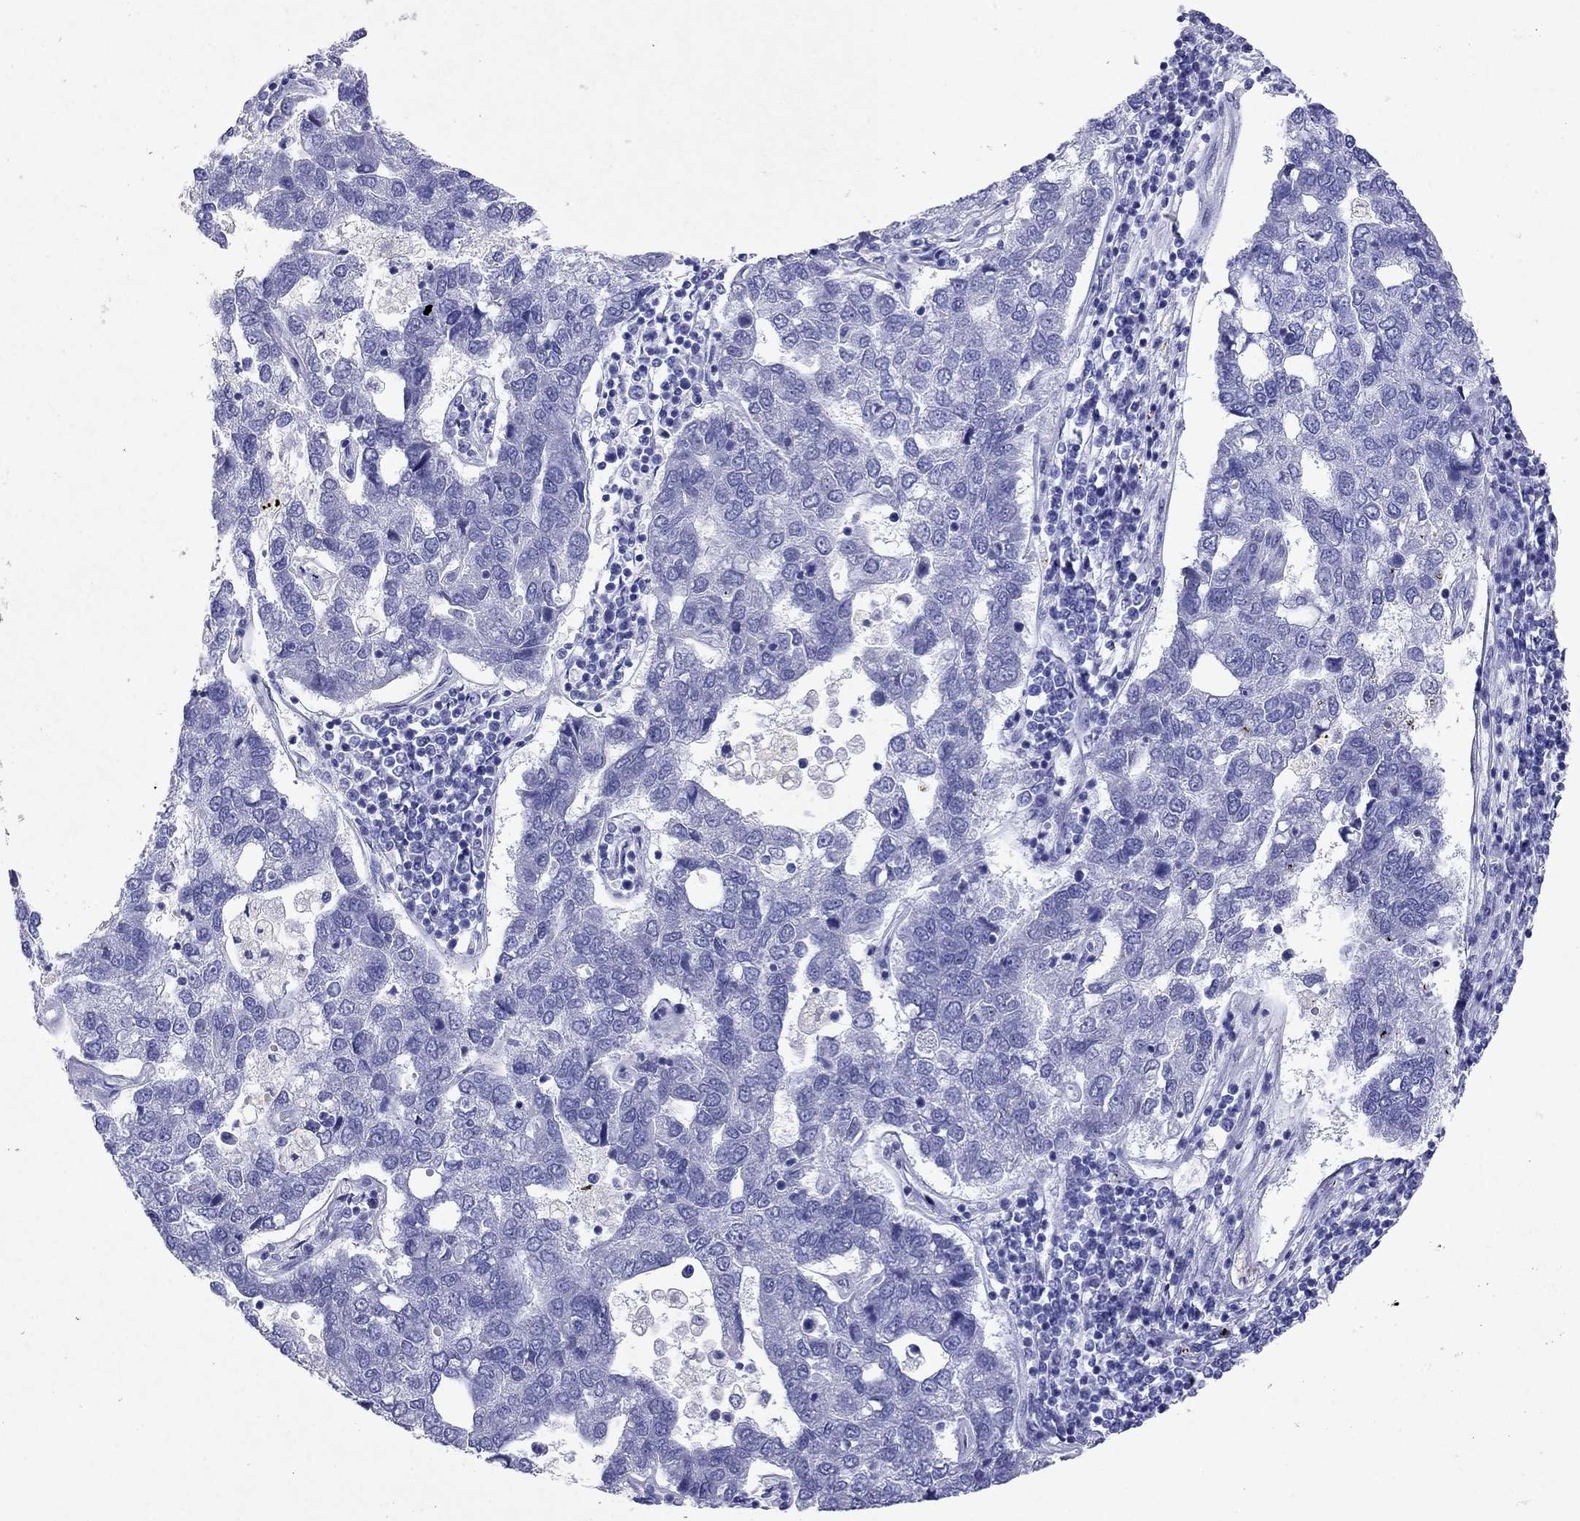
{"staining": {"intensity": "negative", "quantity": "none", "location": "none"}, "tissue": "pancreatic cancer", "cell_type": "Tumor cells", "image_type": "cancer", "snomed": [{"axis": "morphology", "description": "Adenocarcinoma, NOS"}, {"axis": "topography", "description": "Pancreas"}], "caption": "Protein analysis of pancreatic adenocarcinoma demonstrates no significant expression in tumor cells.", "gene": "ARMC12", "patient": {"sex": "female", "age": 61}}